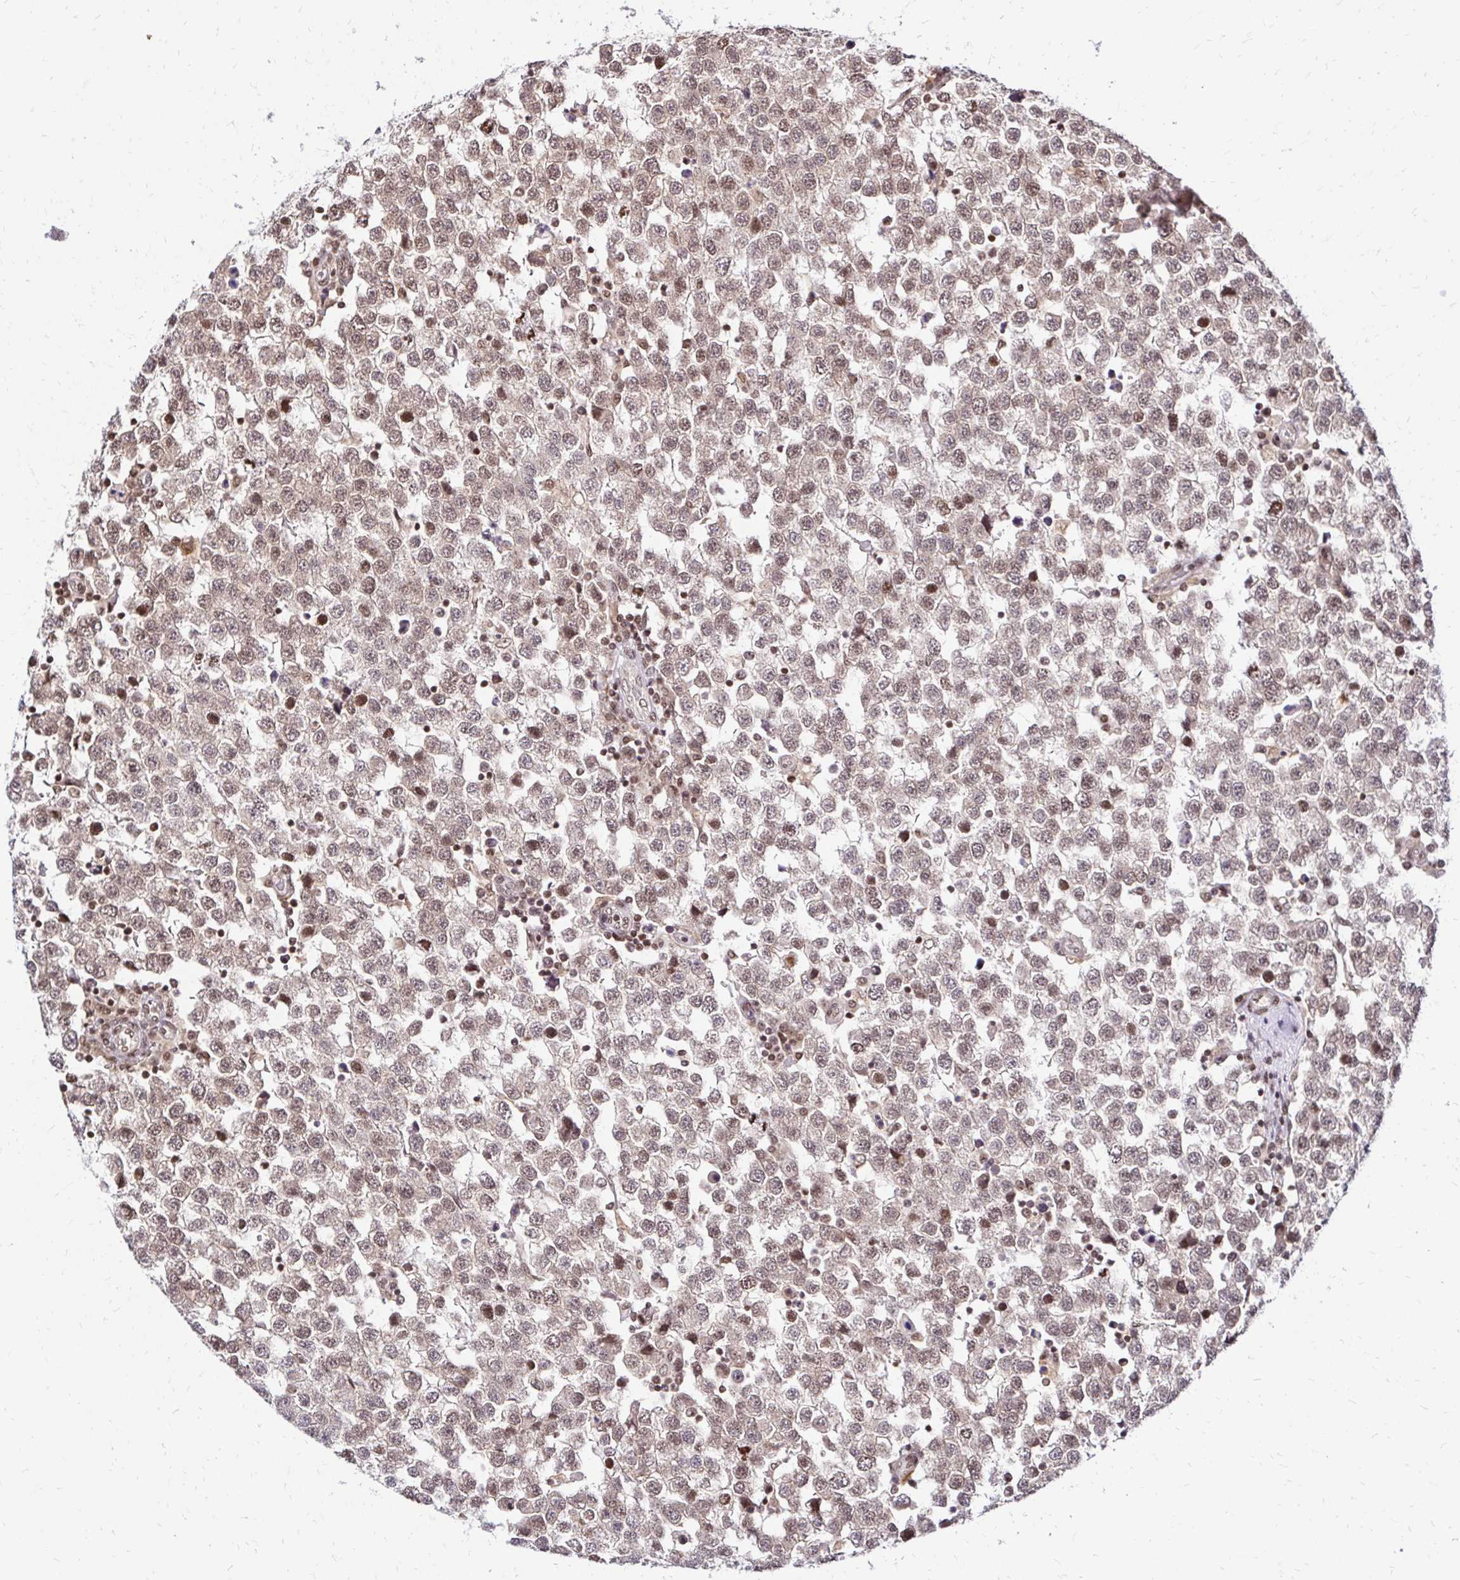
{"staining": {"intensity": "moderate", "quantity": ">75%", "location": "cytoplasmic/membranous,nuclear"}, "tissue": "testis cancer", "cell_type": "Tumor cells", "image_type": "cancer", "snomed": [{"axis": "morphology", "description": "Seminoma, NOS"}, {"axis": "topography", "description": "Testis"}], "caption": "The histopathology image displays a brown stain indicating the presence of a protein in the cytoplasmic/membranous and nuclear of tumor cells in testis cancer (seminoma).", "gene": "GLYR1", "patient": {"sex": "male", "age": 34}}